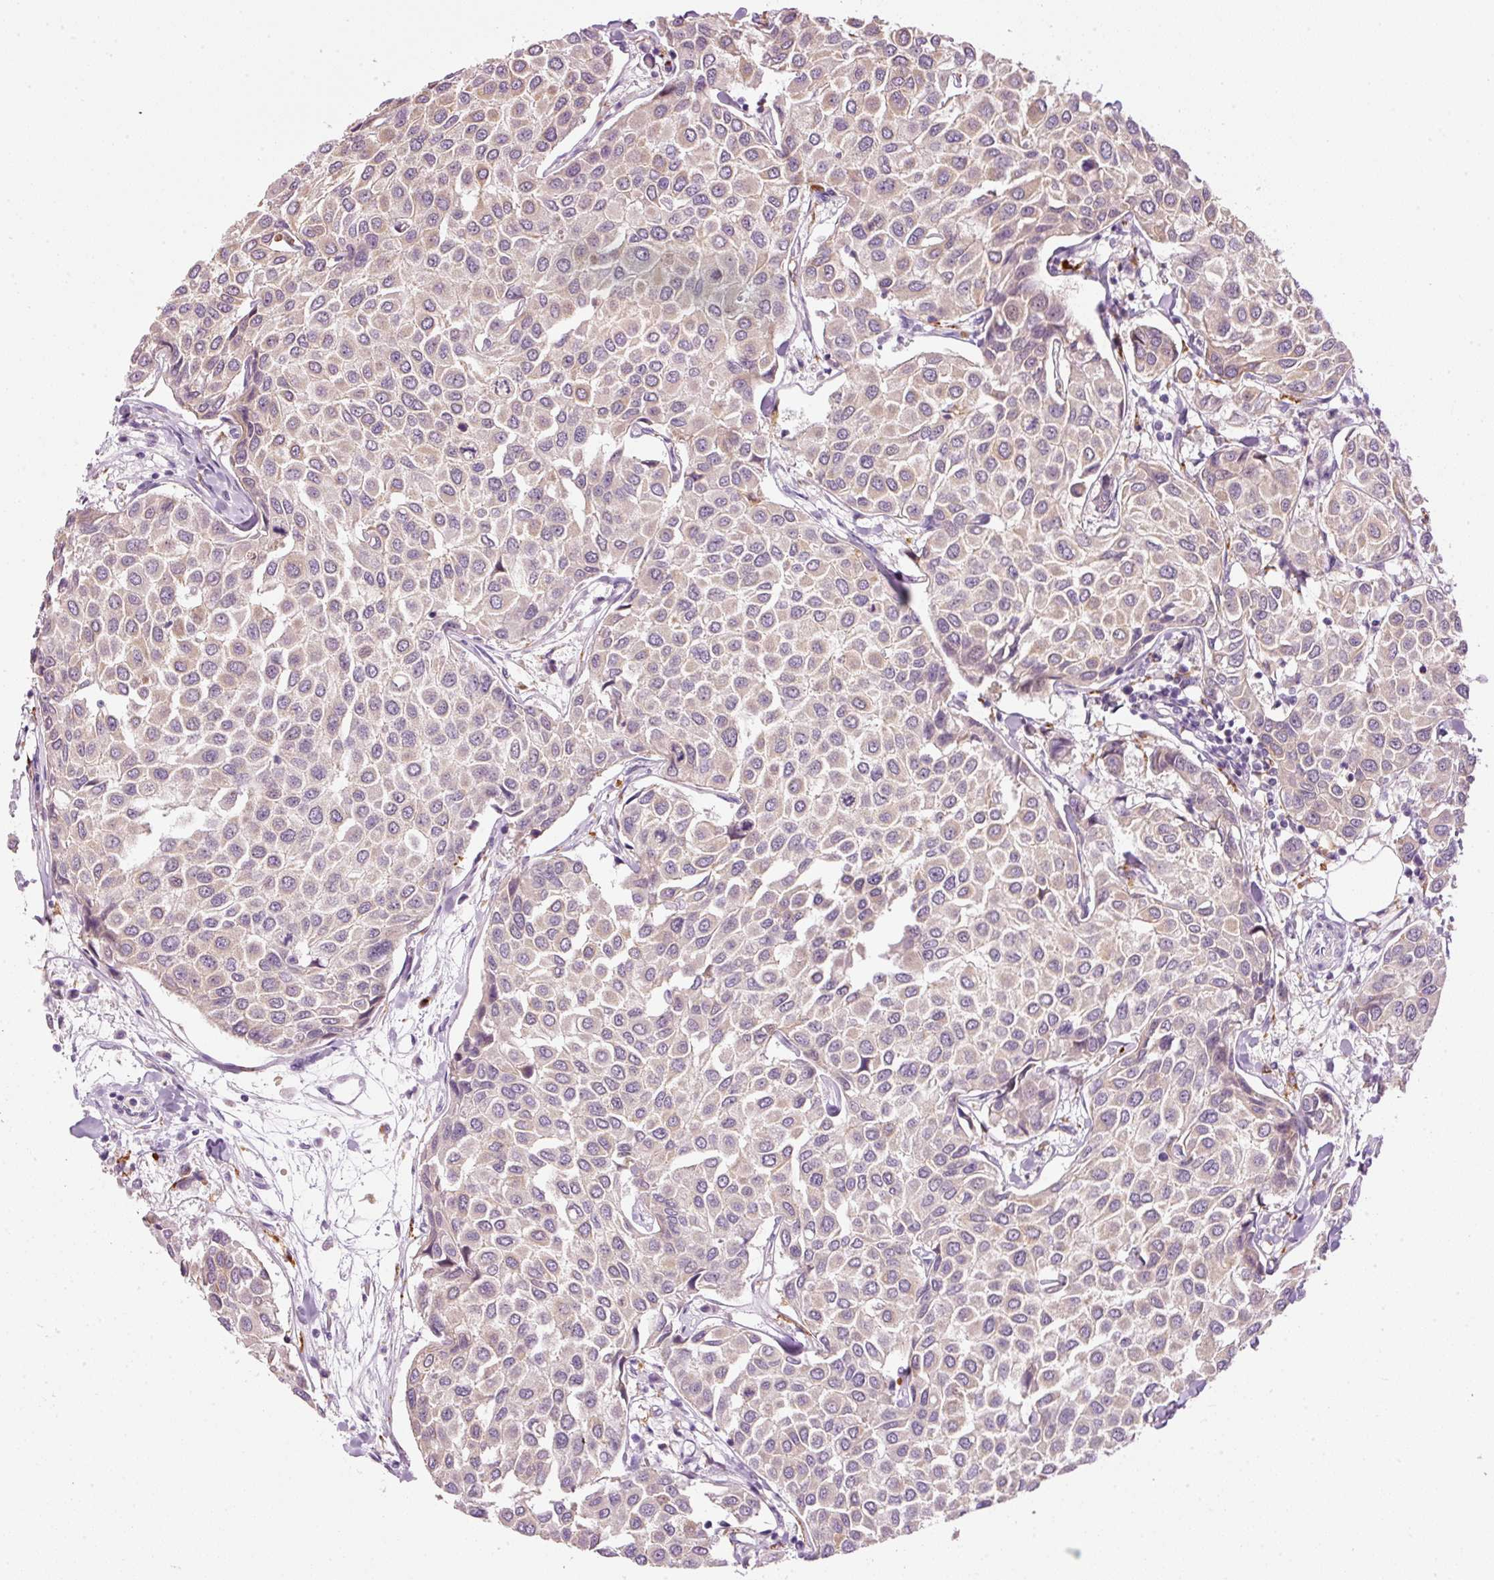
{"staining": {"intensity": "weak", "quantity": "<25%", "location": "cytoplasmic/membranous"}, "tissue": "breast cancer", "cell_type": "Tumor cells", "image_type": "cancer", "snomed": [{"axis": "morphology", "description": "Duct carcinoma"}, {"axis": "topography", "description": "Breast"}], "caption": "Immunohistochemistry photomicrograph of human breast invasive ductal carcinoma stained for a protein (brown), which displays no positivity in tumor cells.", "gene": "ZNF639", "patient": {"sex": "female", "age": 55}}